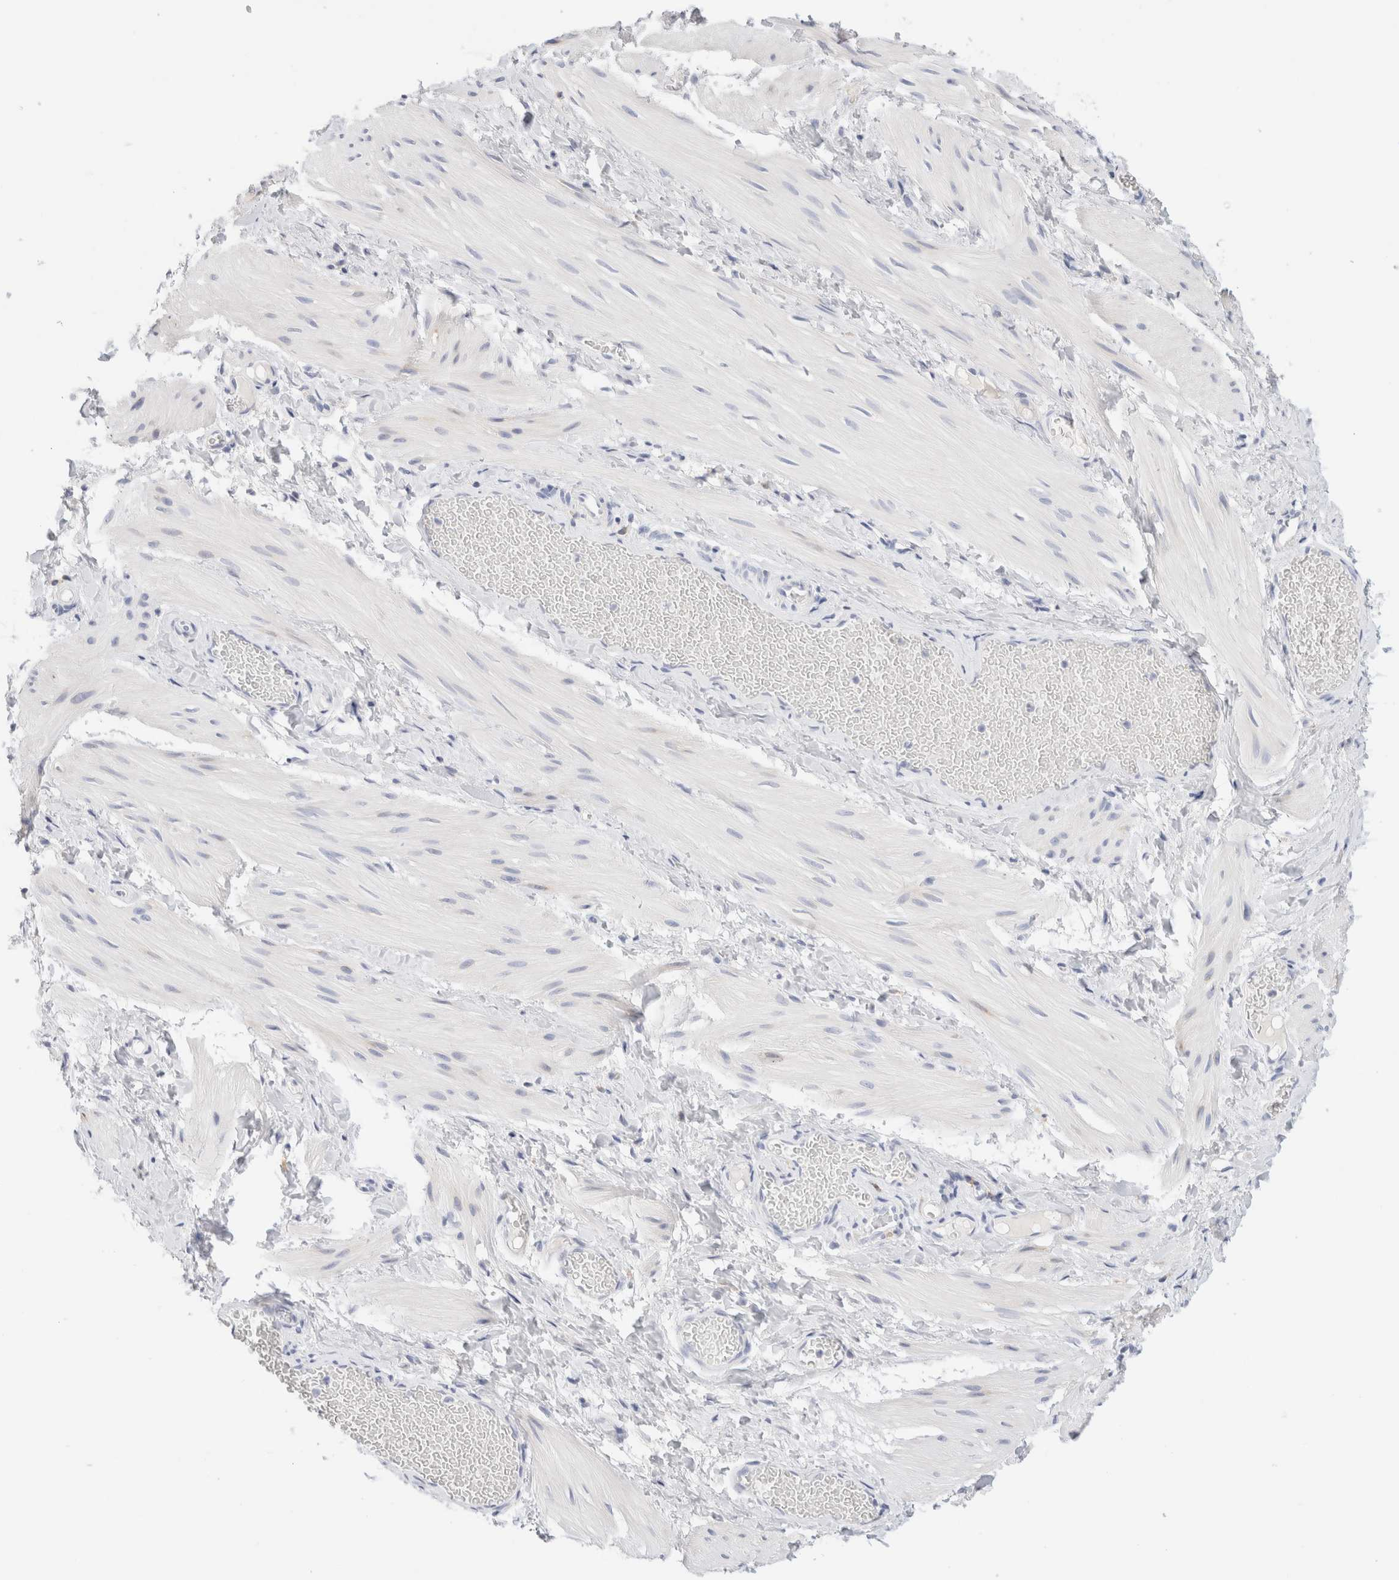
{"staining": {"intensity": "negative", "quantity": "none", "location": "none"}, "tissue": "smooth muscle", "cell_type": "Smooth muscle cells", "image_type": "normal", "snomed": [{"axis": "morphology", "description": "Normal tissue, NOS"}, {"axis": "topography", "description": "Smooth muscle"}], "caption": "Histopathology image shows no protein staining in smooth muscle cells of normal smooth muscle.", "gene": "GADD45G", "patient": {"sex": "male", "age": 16}}